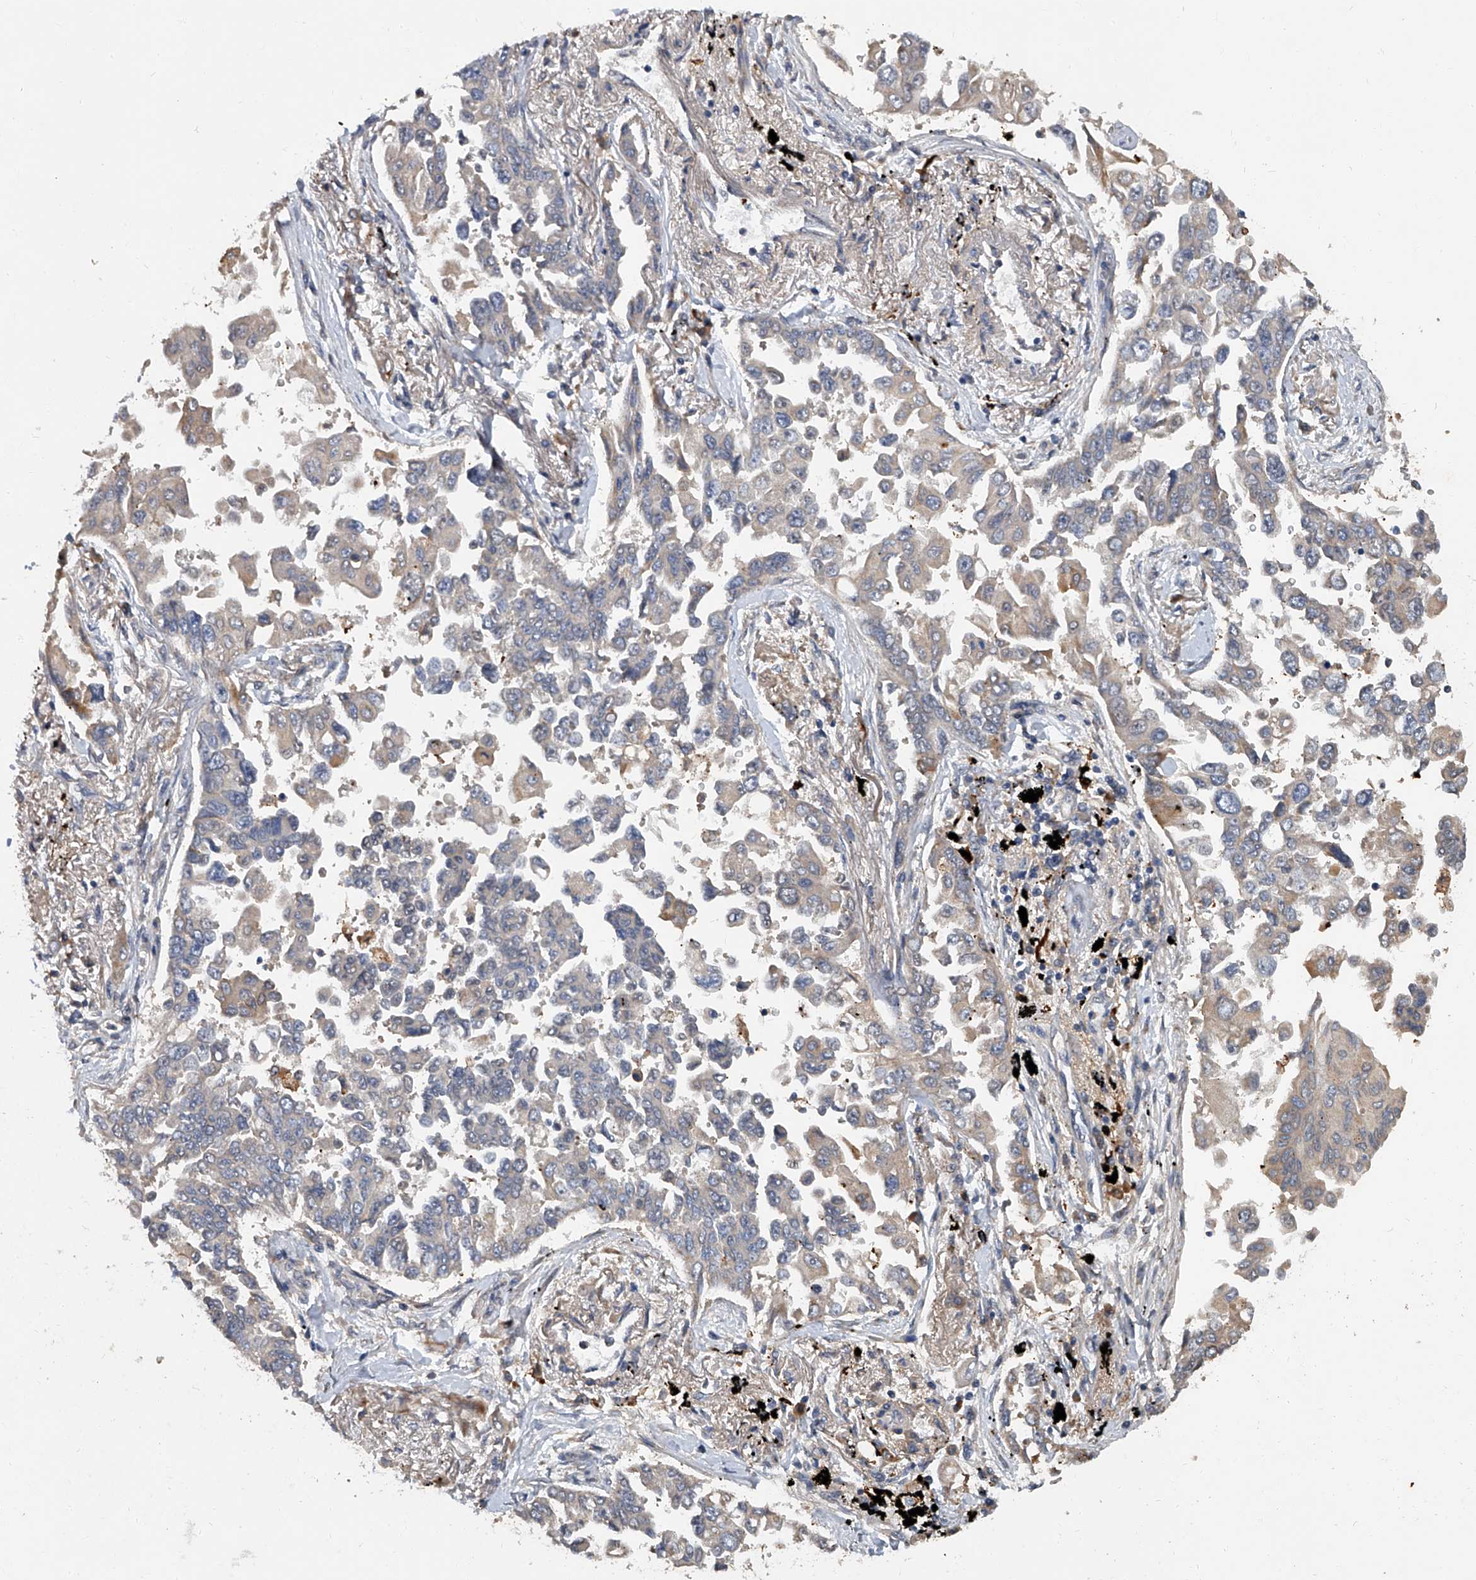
{"staining": {"intensity": "weak", "quantity": "<25%", "location": "cytoplasmic/membranous"}, "tissue": "lung cancer", "cell_type": "Tumor cells", "image_type": "cancer", "snomed": [{"axis": "morphology", "description": "Adenocarcinoma, NOS"}, {"axis": "topography", "description": "Lung"}], "caption": "This is an immunohistochemistry (IHC) histopathology image of lung cancer. There is no positivity in tumor cells.", "gene": "JAG2", "patient": {"sex": "female", "age": 67}}